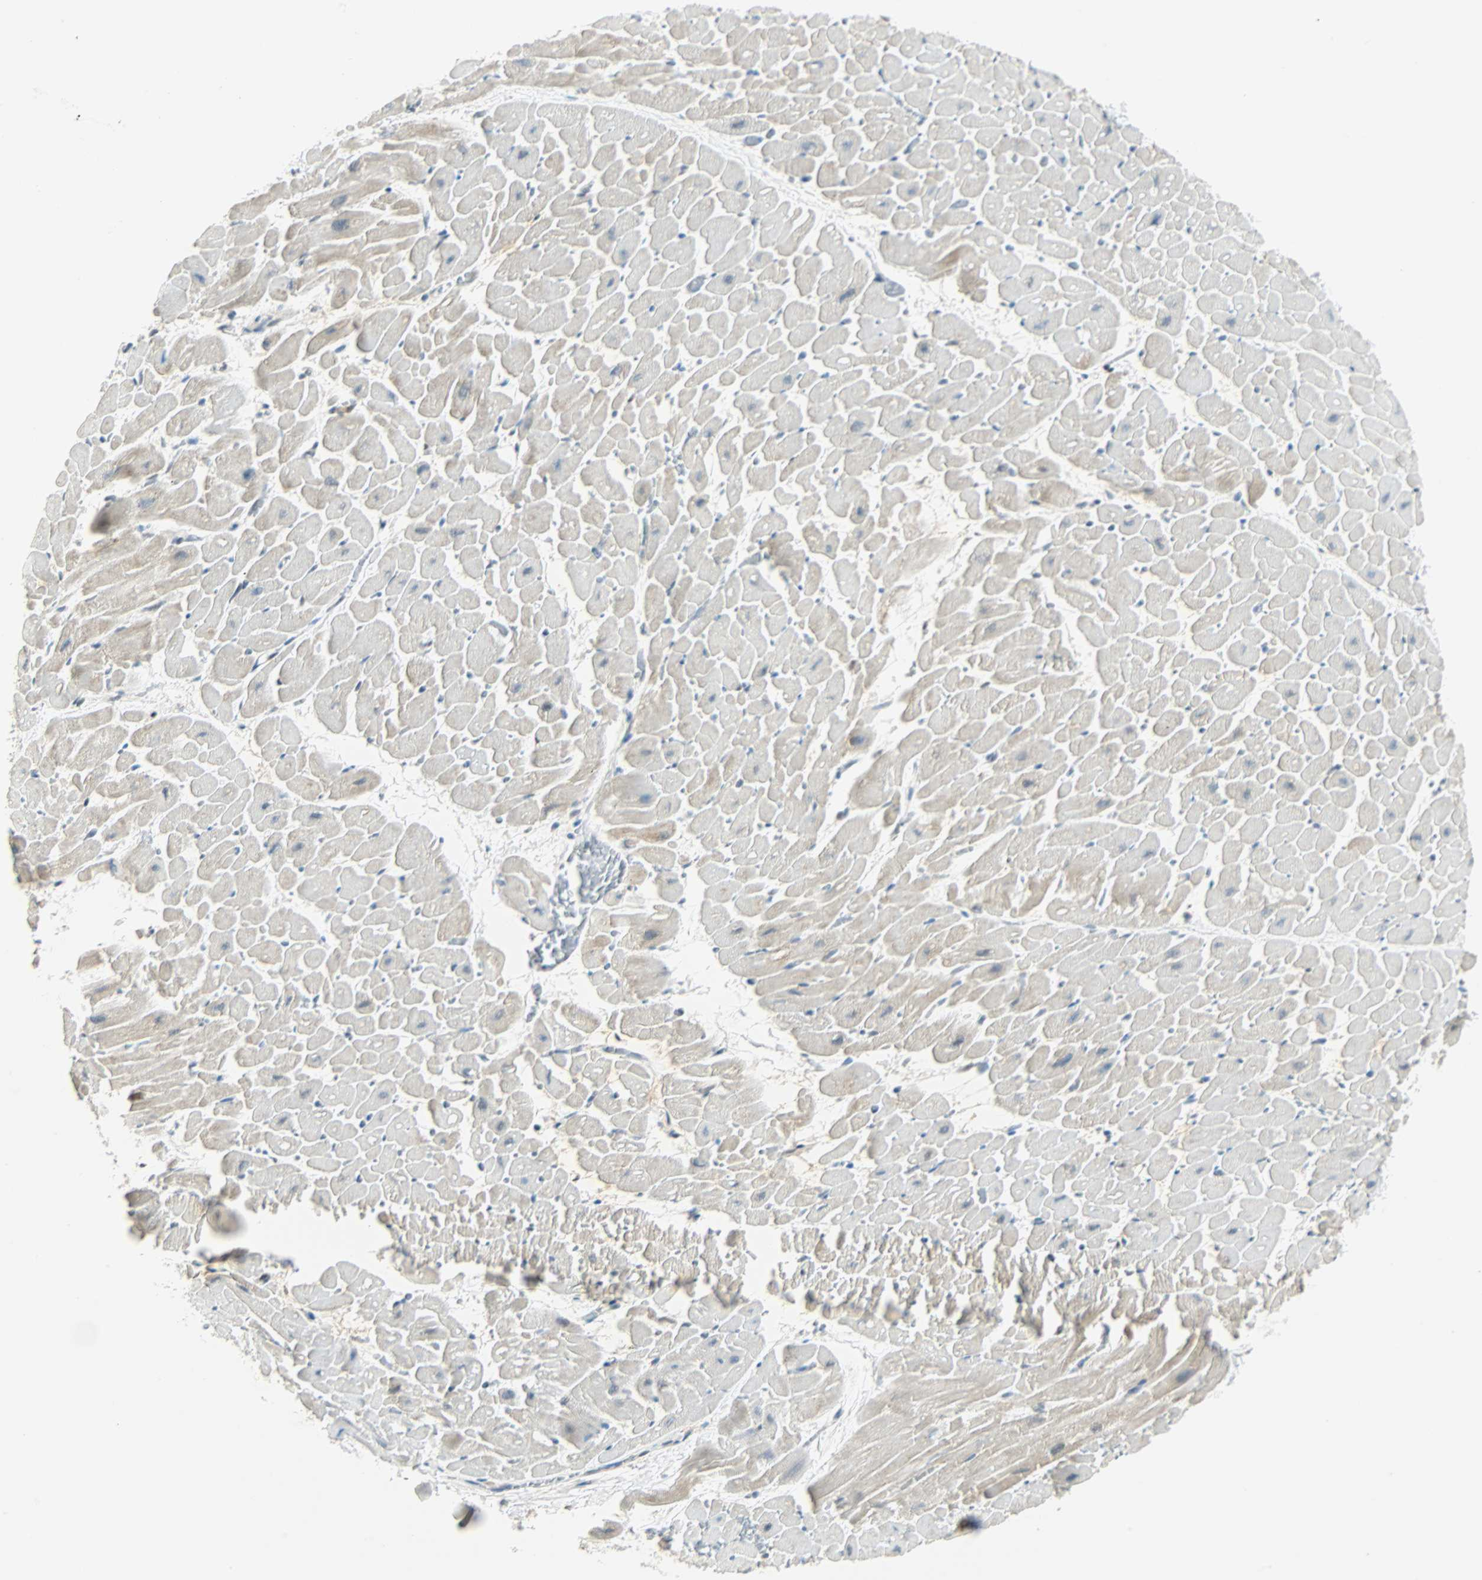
{"staining": {"intensity": "negative", "quantity": "none", "location": "none"}, "tissue": "heart muscle", "cell_type": "Cardiomyocytes", "image_type": "normal", "snomed": [{"axis": "morphology", "description": "Normal tissue, NOS"}, {"axis": "topography", "description": "Heart"}], "caption": "Heart muscle stained for a protein using immunohistochemistry reveals no positivity cardiomyocytes.", "gene": "NELFE", "patient": {"sex": "male", "age": 45}}